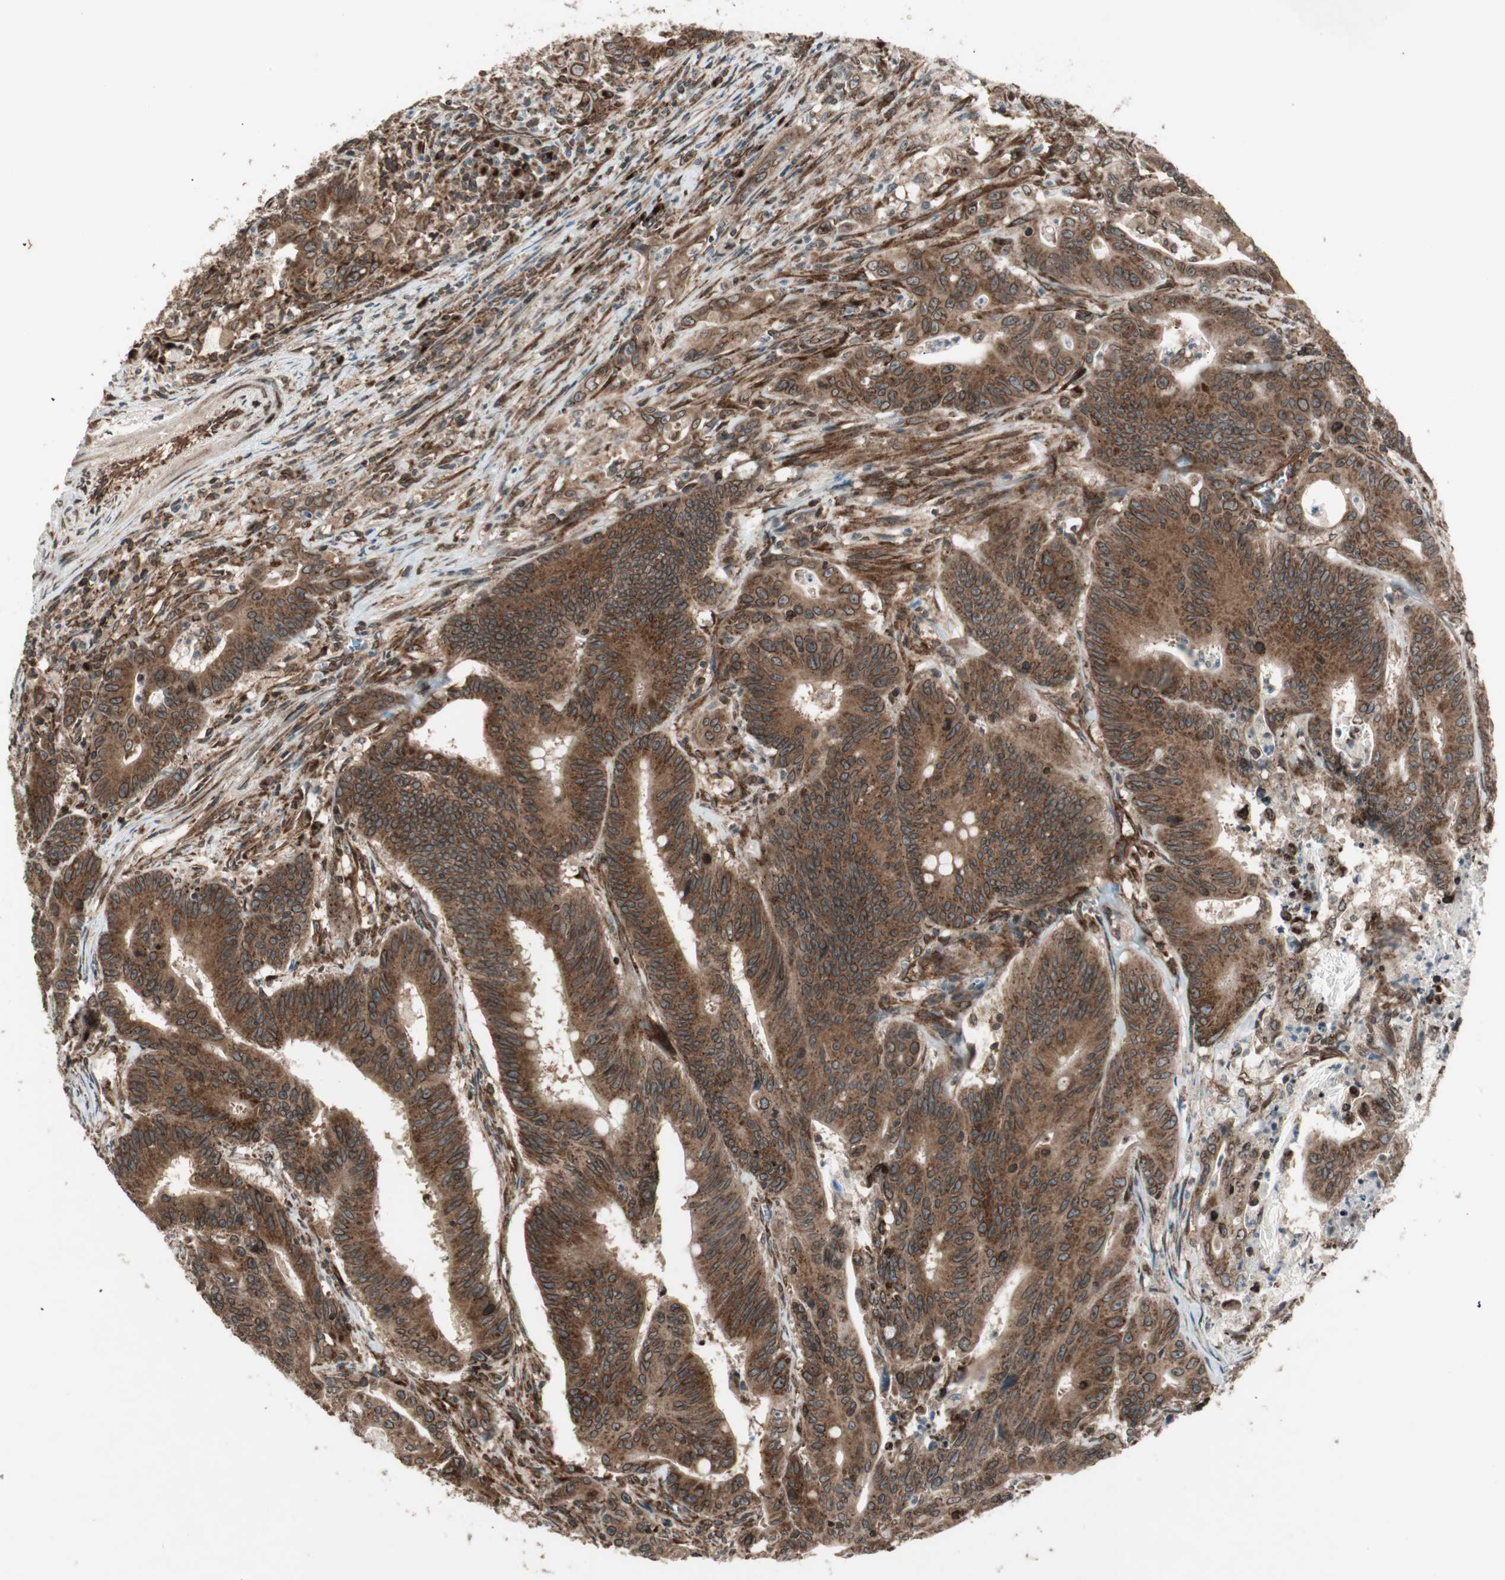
{"staining": {"intensity": "strong", "quantity": ">75%", "location": "cytoplasmic/membranous,nuclear"}, "tissue": "colorectal cancer", "cell_type": "Tumor cells", "image_type": "cancer", "snomed": [{"axis": "morphology", "description": "Adenocarcinoma, NOS"}, {"axis": "topography", "description": "Colon"}], "caption": "Immunohistochemistry histopathology image of neoplastic tissue: colorectal cancer stained using immunohistochemistry (IHC) shows high levels of strong protein expression localized specifically in the cytoplasmic/membranous and nuclear of tumor cells, appearing as a cytoplasmic/membranous and nuclear brown color.", "gene": "NUP62", "patient": {"sex": "male", "age": 45}}